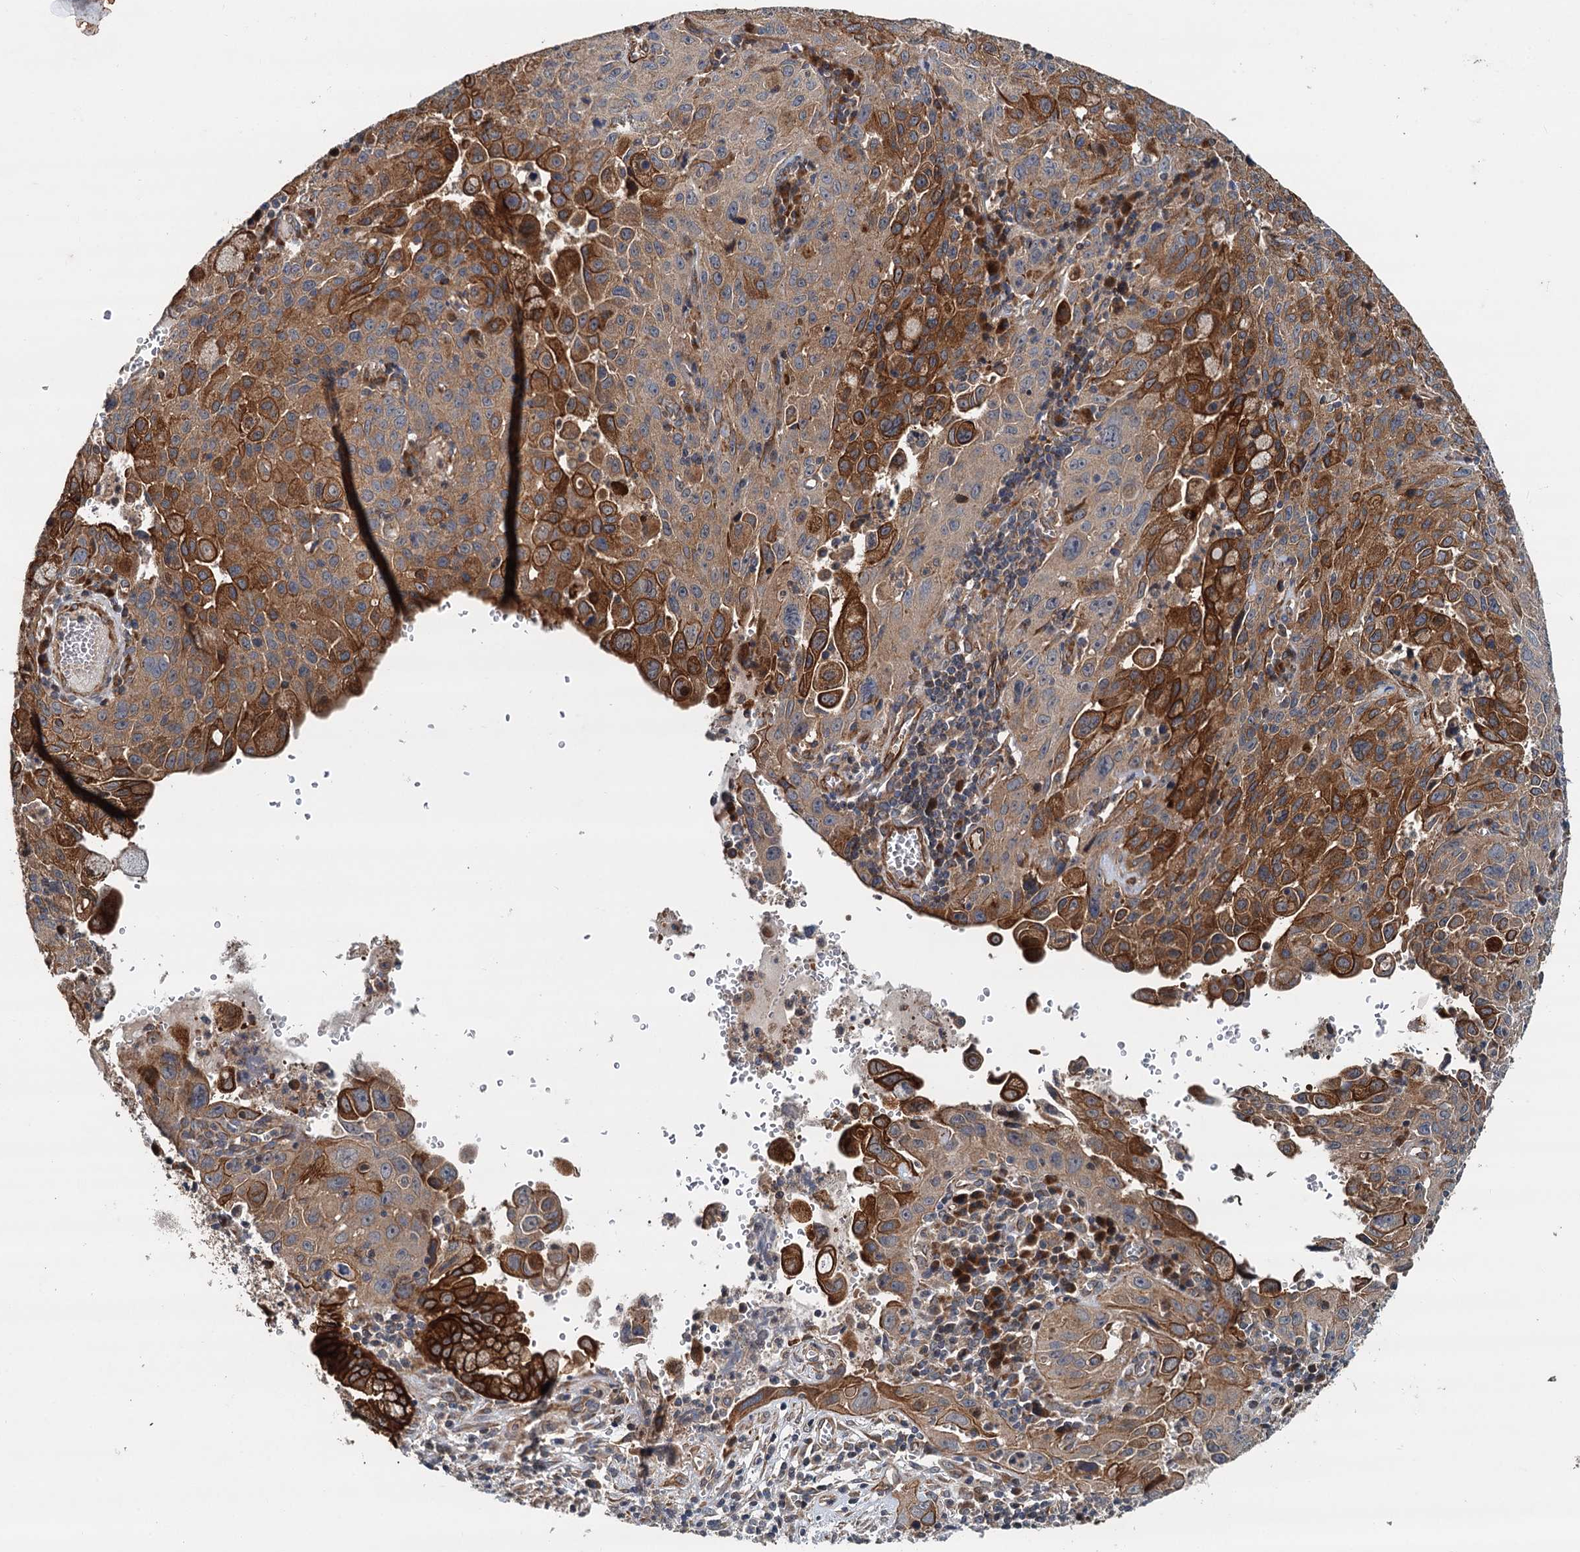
{"staining": {"intensity": "strong", "quantity": "25%-75%", "location": "cytoplasmic/membranous"}, "tissue": "cervical cancer", "cell_type": "Tumor cells", "image_type": "cancer", "snomed": [{"axis": "morphology", "description": "Squamous cell carcinoma, NOS"}, {"axis": "topography", "description": "Cervix"}], "caption": "An immunohistochemistry photomicrograph of neoplastic tissue is shown. Protein staining in brown labels strong cytoplasmic/membranous positivity in squamous cell carcinoma (cervical) within tumor cells.", "gene": "LRRK2", "patient": {"sex": "female", "age": 42}}